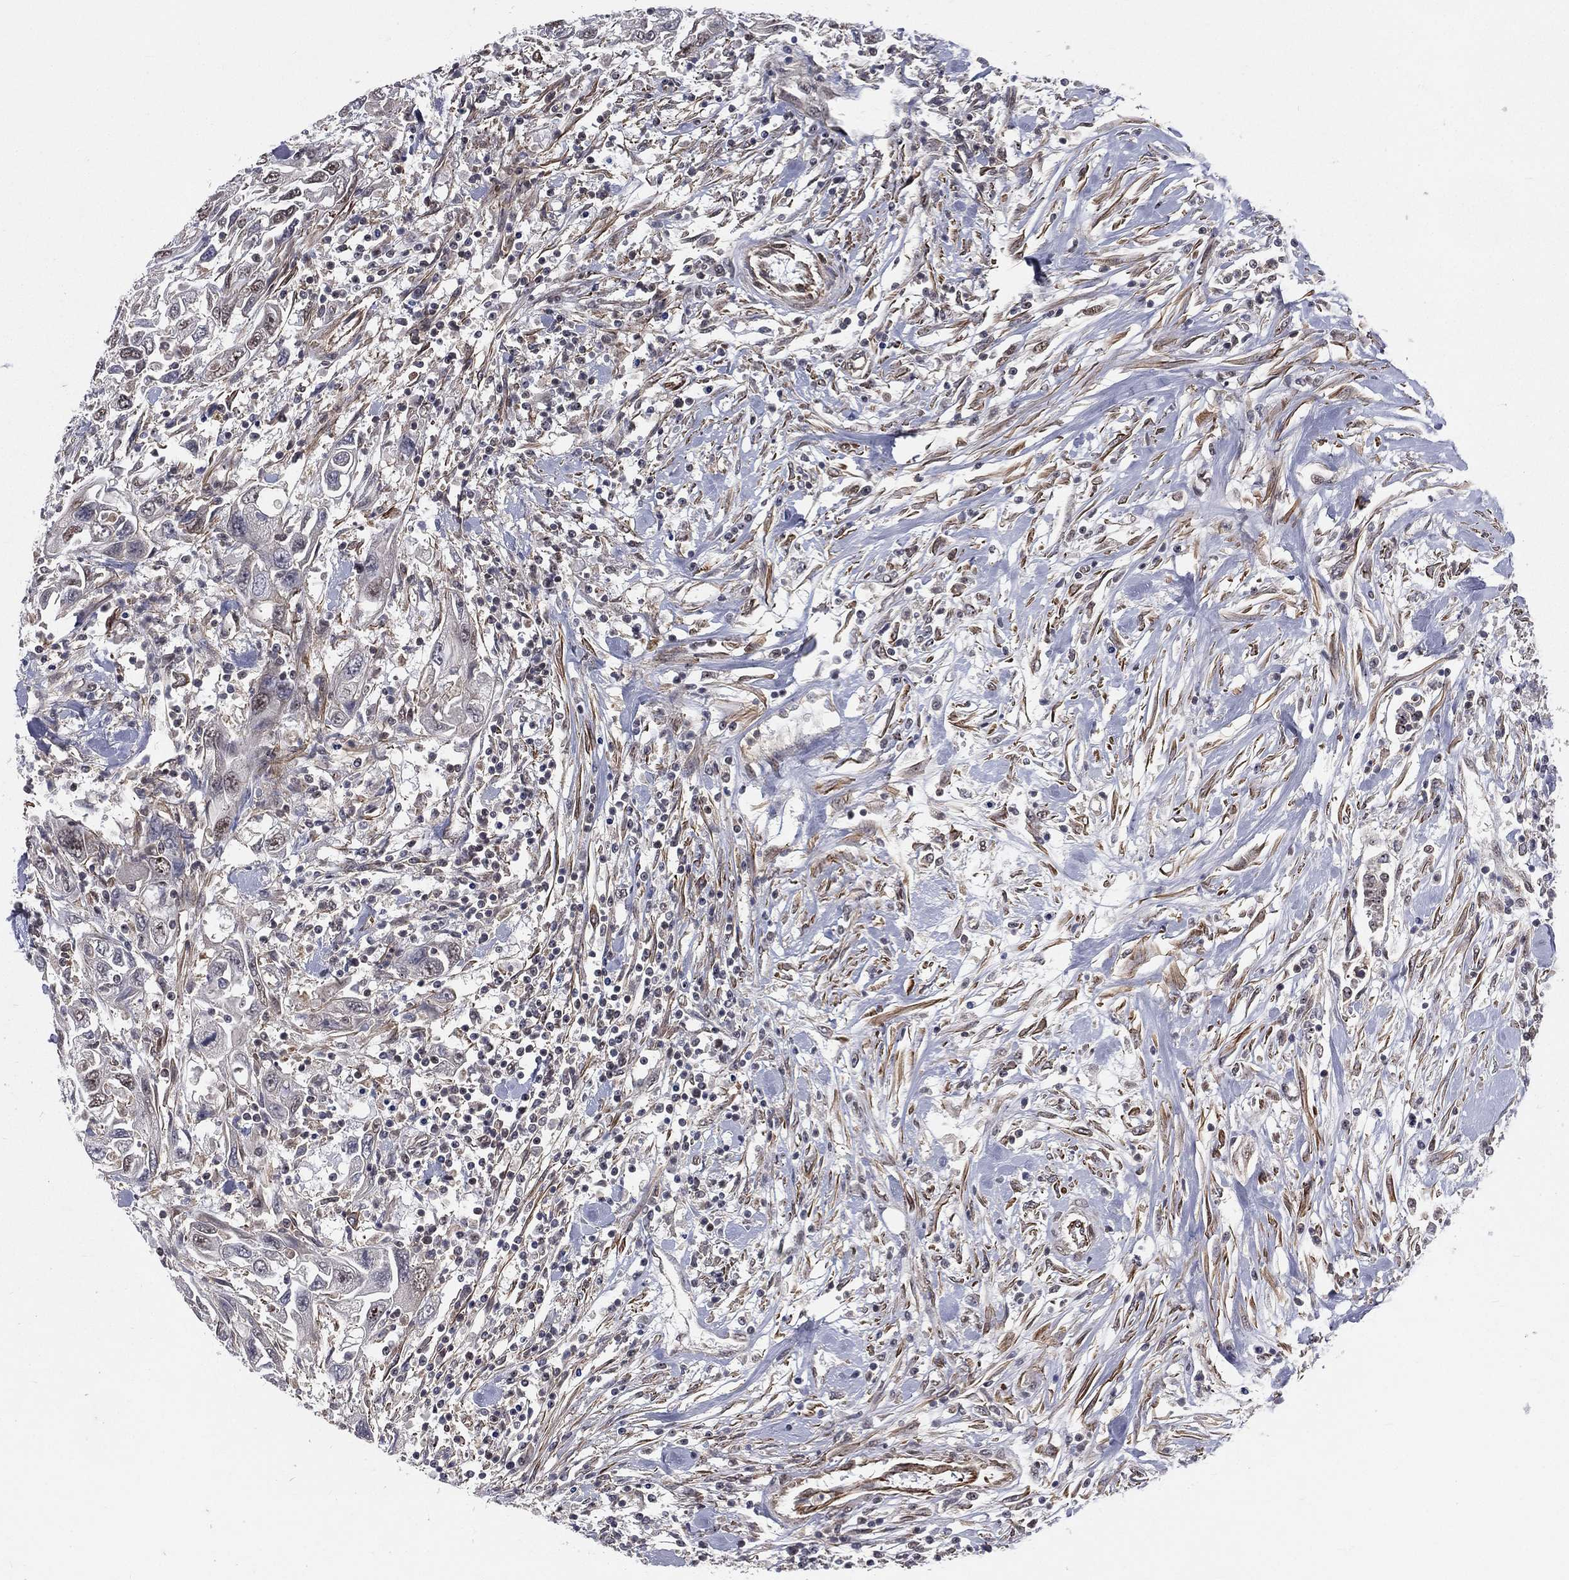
{"staining": {"intensity": "negative", "quantity": "none", "location": "none"}, "tissue": "urothelial cancer", "cell_type": "Tumor cells", "image_type": "cancer", "snomed": [{"axis": "morphology", "description": "Urothelial carcinoma, High grade"}, {"axis": "topography", "description": "Urinary bladder"}], "caption": "Immunohistochemical staining of human urothelial carcinoma (high-grade) shows no significant staining in tumor cells. (Stains: DAB (3,3'-diaminobenzidine) immunohistochemistry (IHC) with hematoxylin counter stain, Microscopy: brightfield microscopy at high magnification).", "gene": "MORC2", "patient": {"sex": "male", "age": 76}}